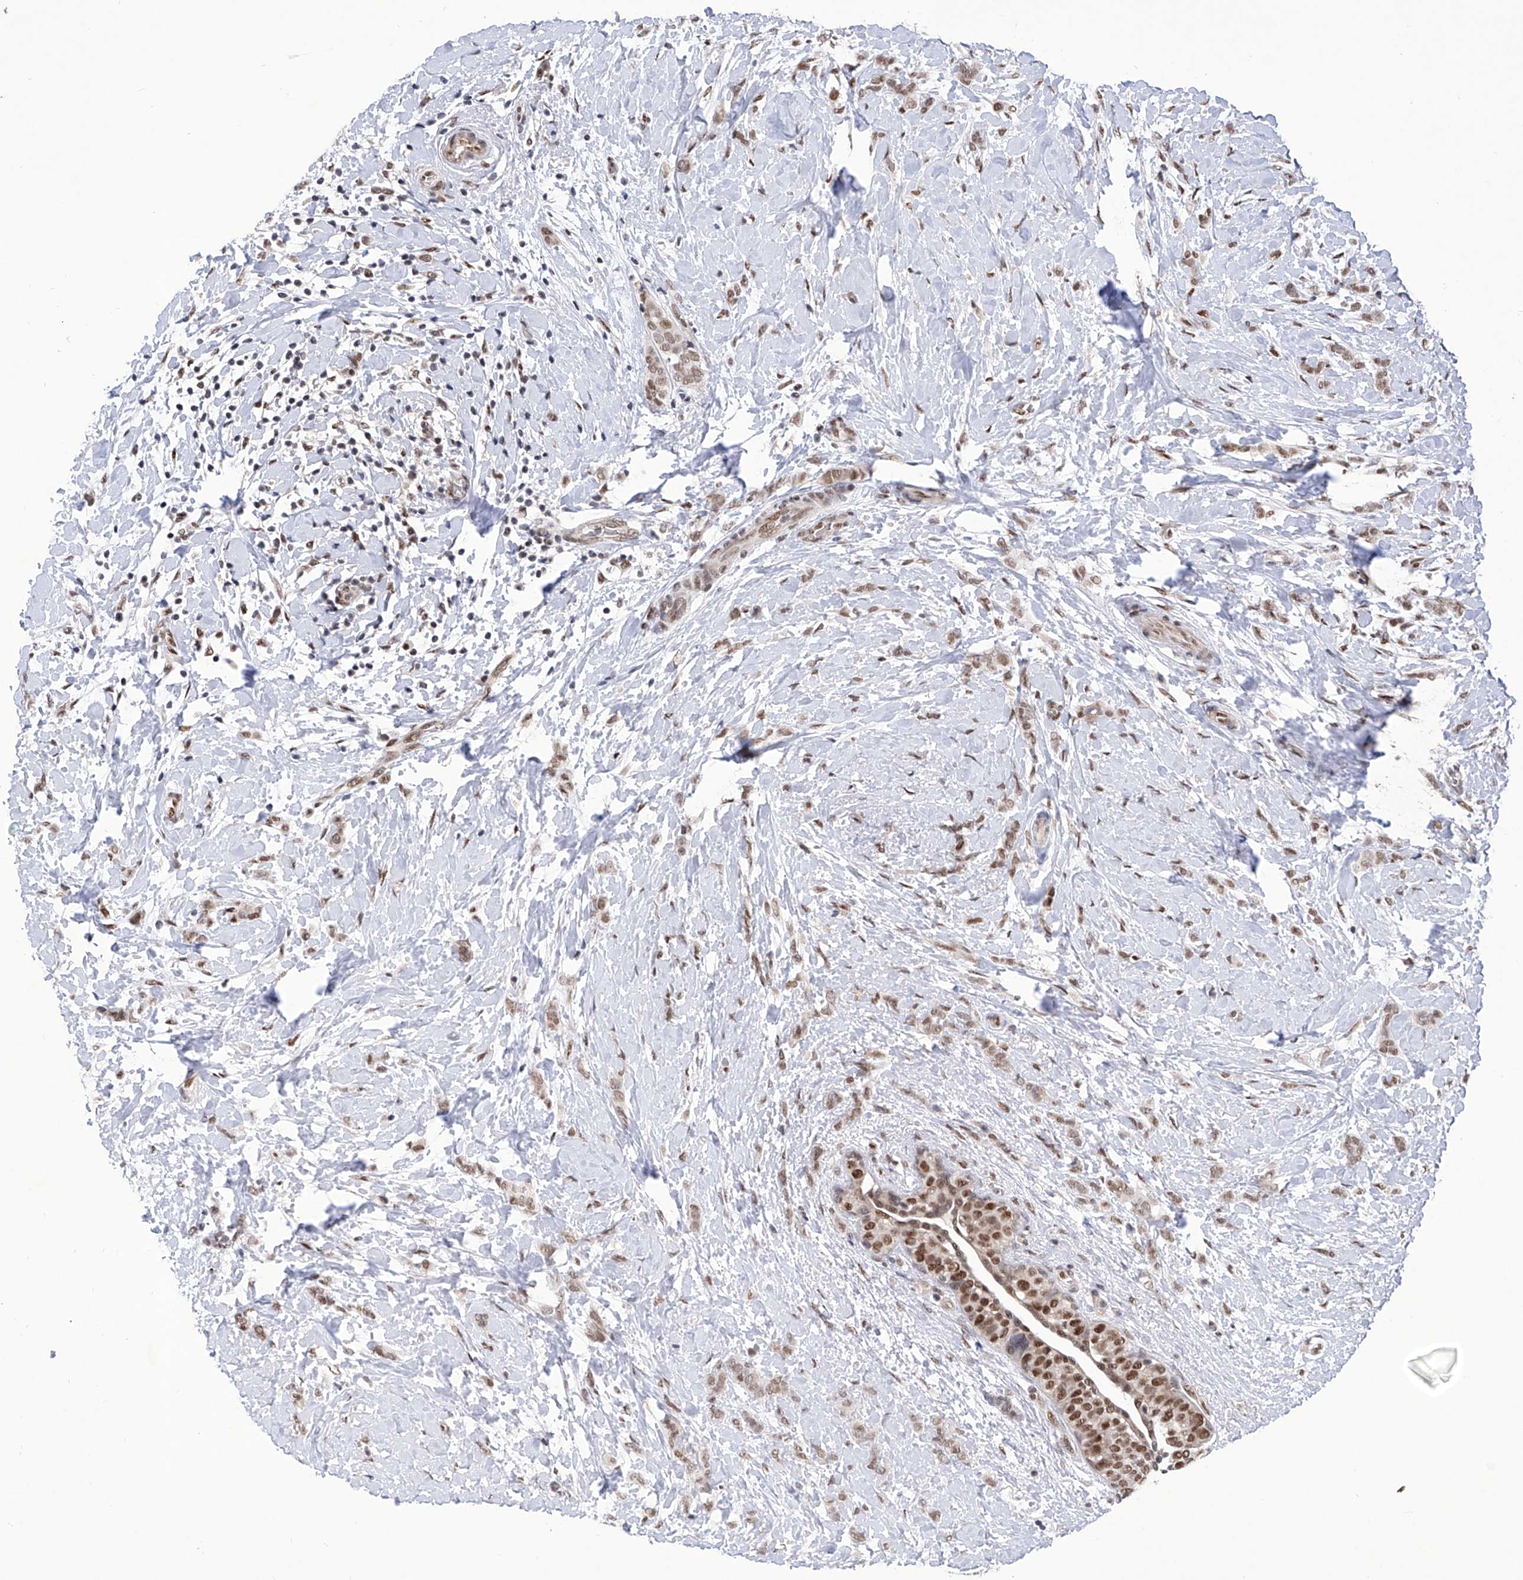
{"staining": {"intensity": "moderate", "quantity": ">75%", "location": "nuclear"}, "tissue": "breast cancer", "cell_type": "Tumor cells", "image_type": "cancer", "snomed": [{"axis": "morphology", "description": "Lobular carcinoma, in situ"}, {"axis": "morphology", "description": "Lobular carcinoma"}, {"axis": "topography", "description": "Breast"}], "caption": "Tumor cells exhibit medium levels of moderate nuclear expression in approximately >75% of cells in breast cancer (lobular carcinoma).", "gene": "RAD54L", "patient": {"sex": "female", "age": 41}}